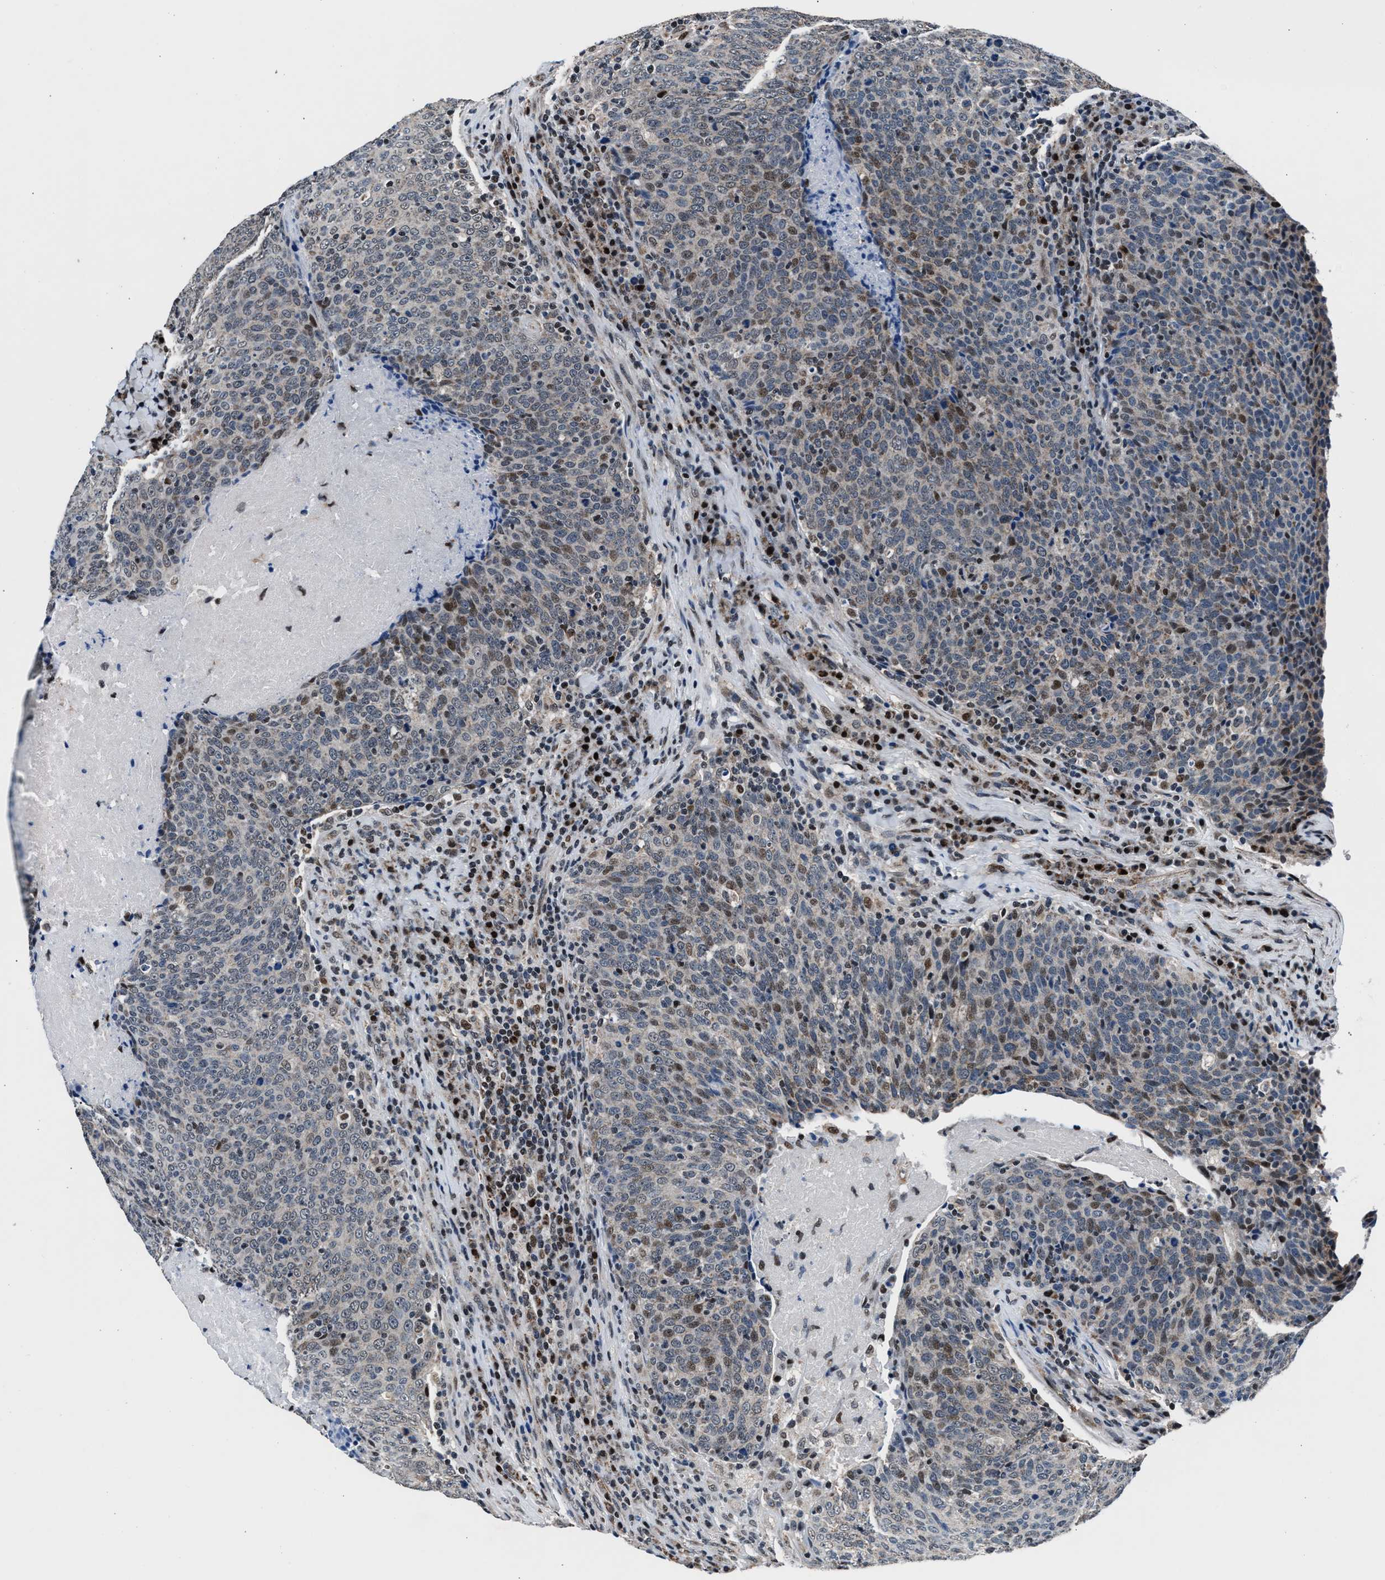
{"staining": {"intensity": "moderate", "quantity": "<25%", "location": "nuclear"}, "tissue": "head and neck cancer", "cell_type": "Tumor cells", "image_type": "cancer", "snomed": [{"axis": "morphology", "description": "Squamous cell carcinoma, NOS"}, {"axis": "morphology", "description": "Squamous cell carcinoma, metastatic, NOS"}, {"axis": "topography", "description": "Lymph node"}, {"axis": "topography", "description": "Head-Neck"}], "caption": "This micrograph exhibits metastatic squamous cell carcinoma (head and neck) stained with IHC to label a protein in brown. The nuclear of tumor cells show moderate positivity for the protein. Nuclei are counter-stained blue.", "gene": "PRRC2B", "patient": {"sex": "male", "age": 62}}